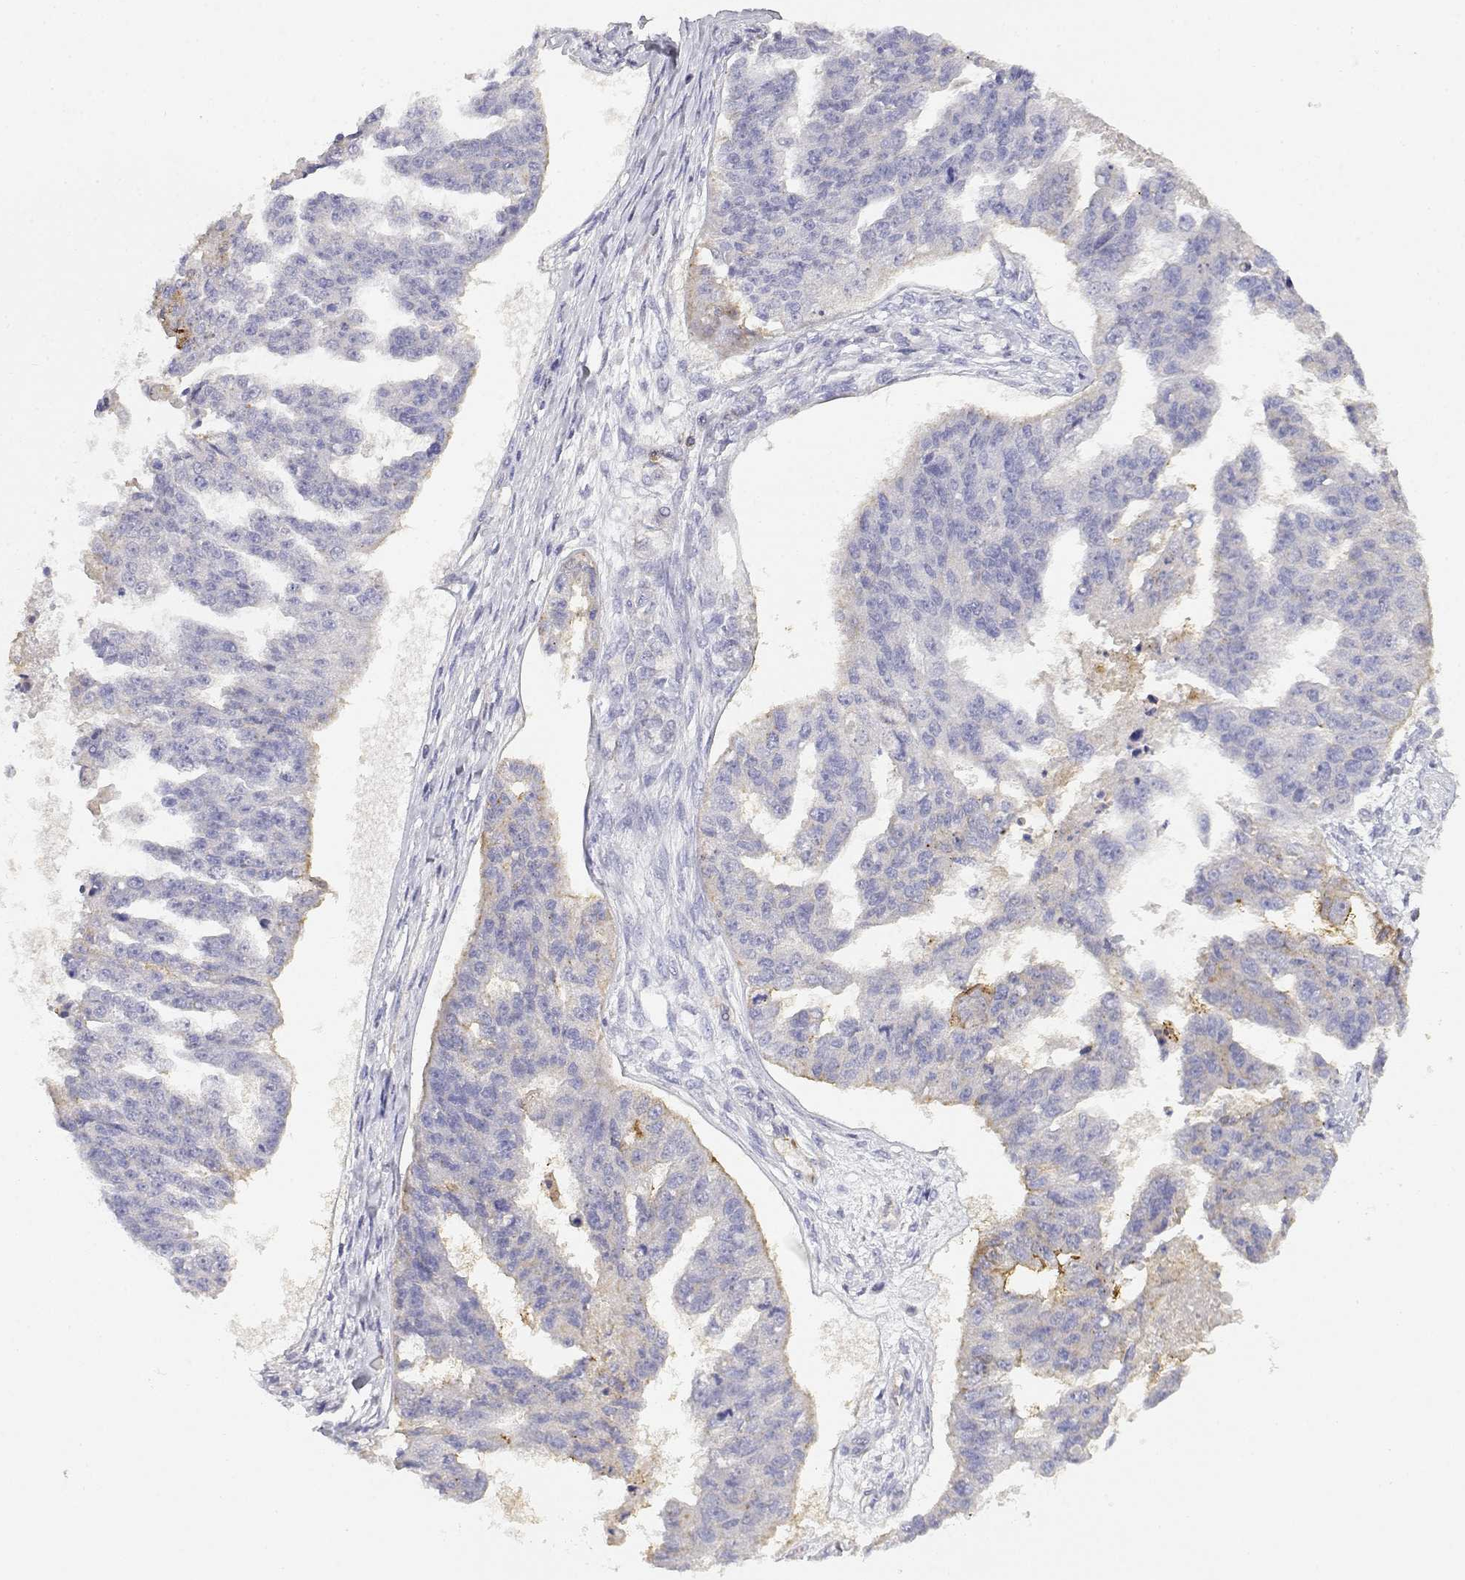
{"staining": {"intensity": "weak", "quantity": "<25%", "location": "cytoplasmic/membranous"}, "tissue": "ovarian cancer", "cell_type": "Tumor cells", "image_type": "cancer", "snomed": [{"axis": "morphology", "description": "Cystadenocarcinoma, serous, NOS"}, {"axis": "topography", "description": "Ovary"}], "caption": "Immunohistochemistry histopathology image of neoplastic tissue: serous cystadenocarcinoma (ovarian) stained with DAB demonstrates no significant protein expression in tumor cells. (Brightfield microscopy of DAB (3,3'-diaminobenzidine) immunohistochemistry (IHC) at high magnification).", "gene": "ADA", "patient": {"sex": "female", "age": 58}}